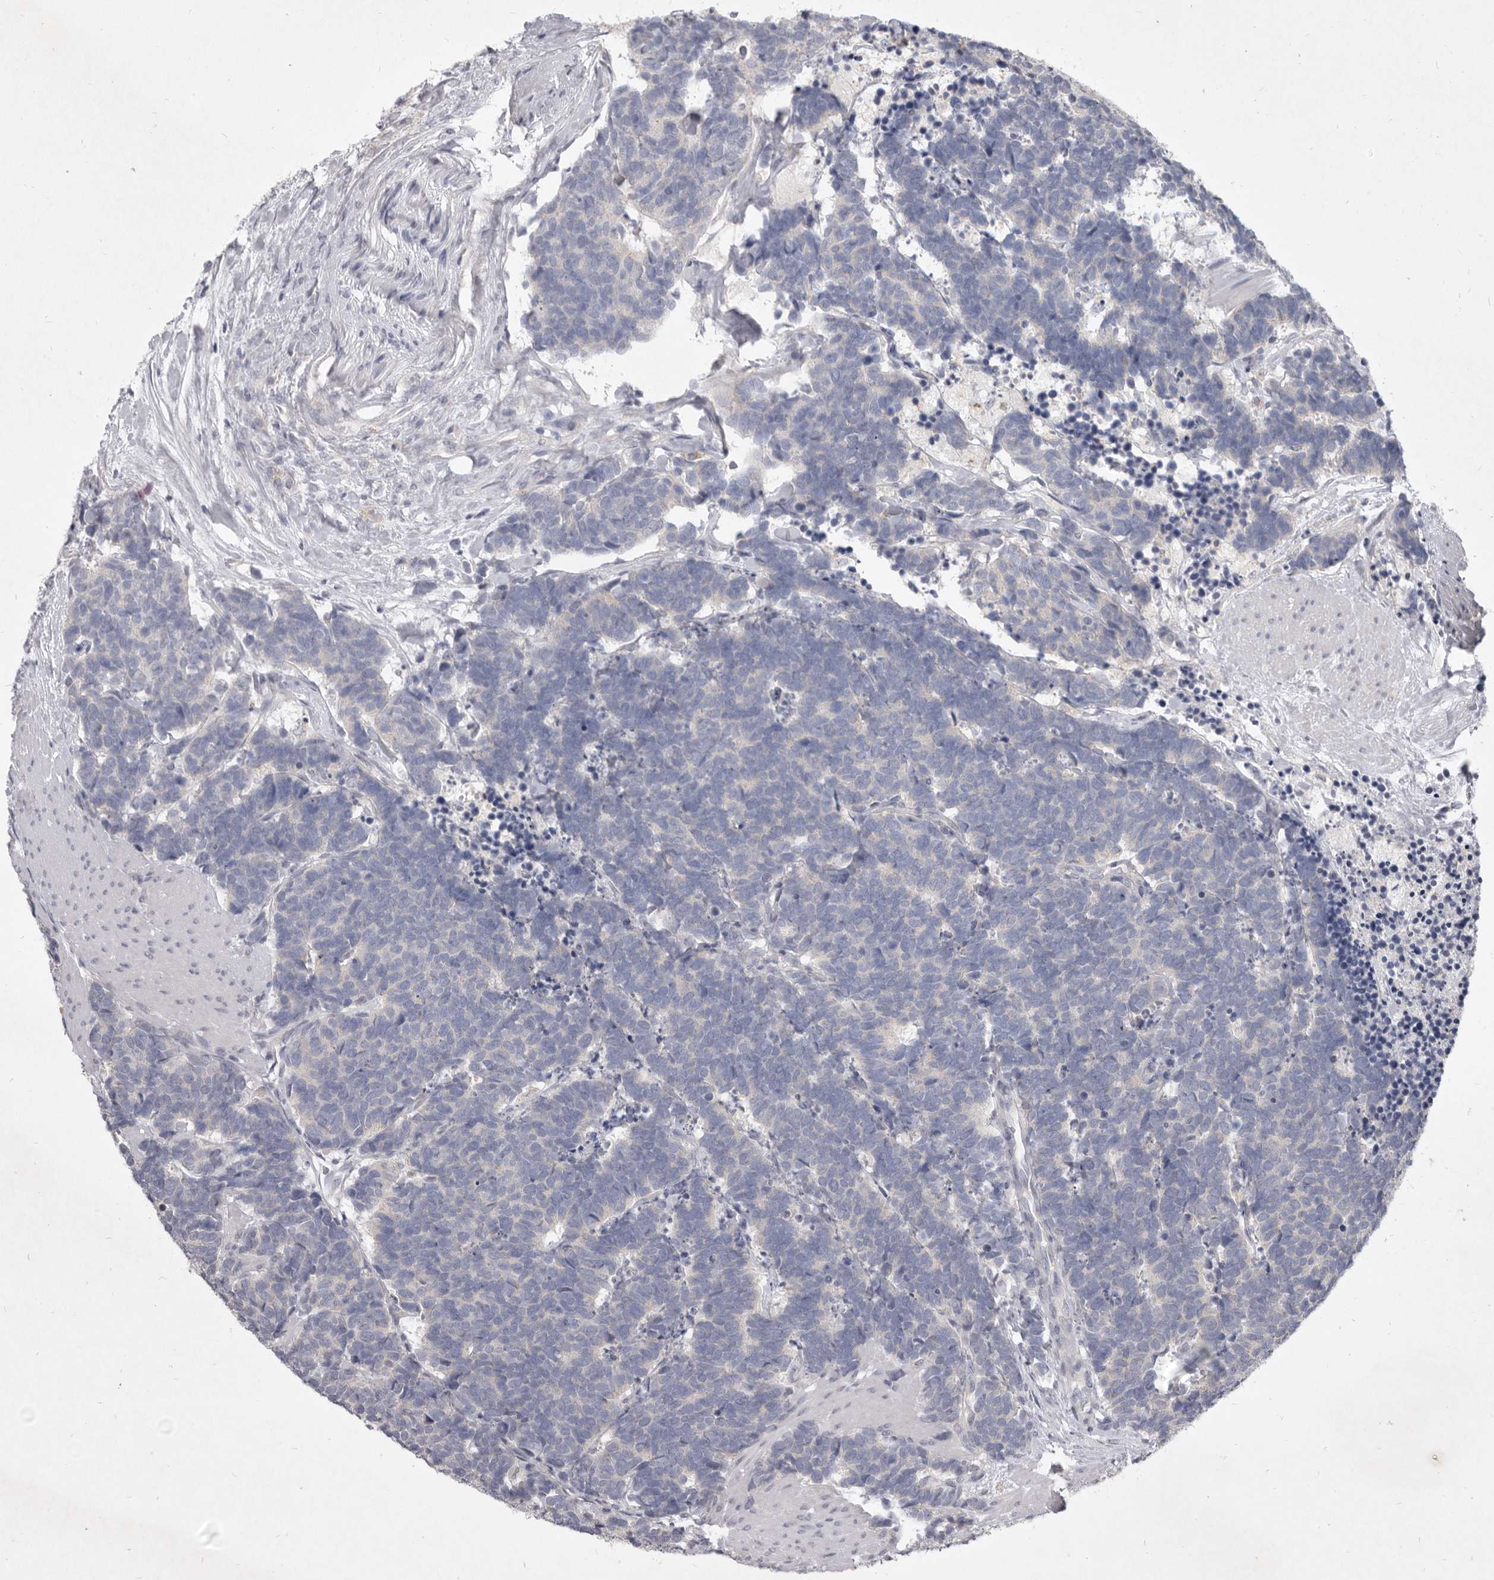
{"staining": {"intensity": "negative", "quantity": "none", "location": "none"}, "tissue": "carcinoid", "cell_type": "Tumor cells", "image_type": "cancer", "snomed": [{"axis": "morphology", "description": "Carcinoma, NOS"}, {"axis": "morphology", "description": "Carcinoid, malignant, NOS"}, {"axis": "topography", "description": "Urinary bladder"}], "caption": "There is no significant expression in tumor cells of carcinoid (malignant).", "gene": "P2RX6", "patient": {"sex": "male", "age": 57}}